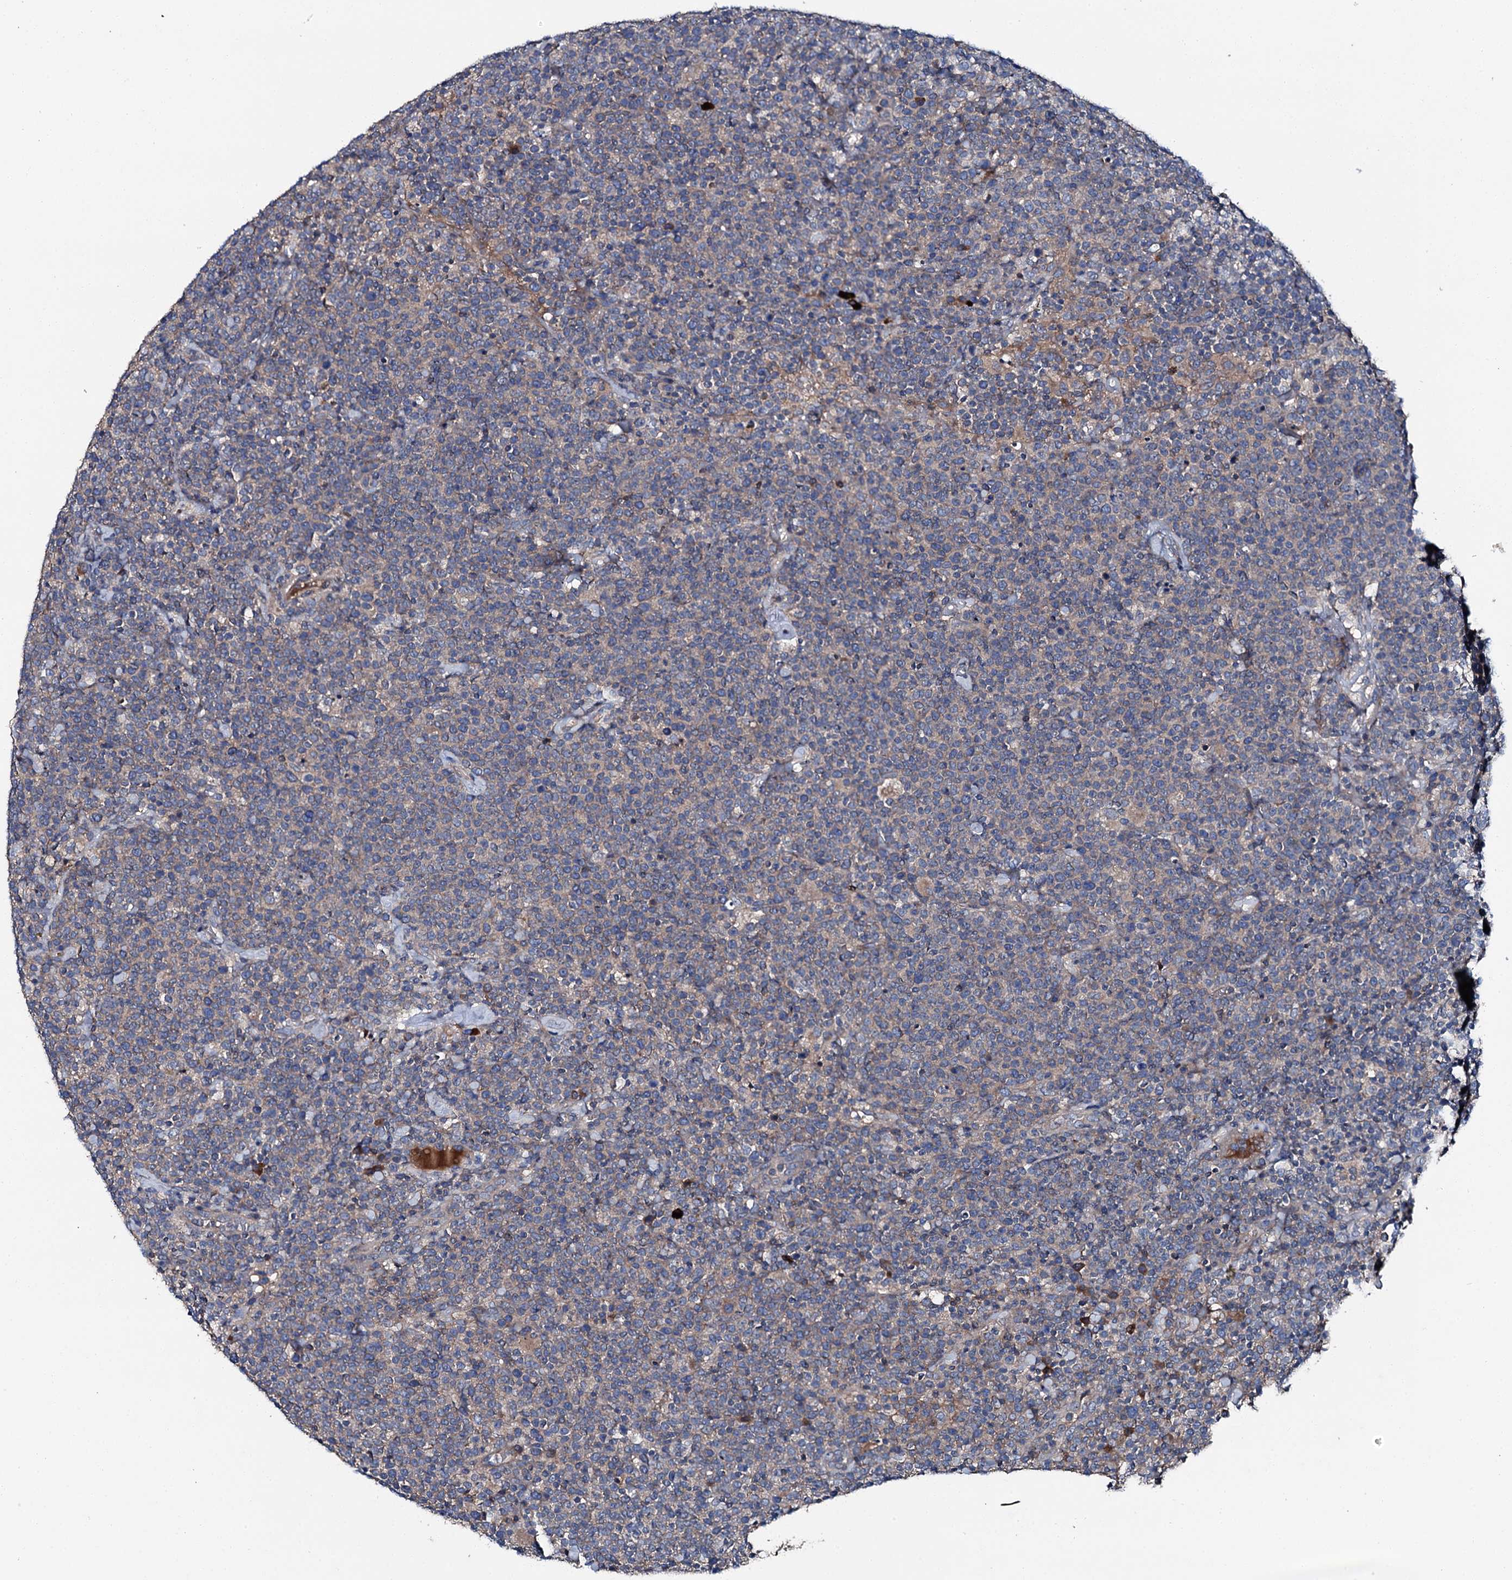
{"staining": {"intensity": "weak", "quantity": "25%-75%", "location": "cytoplasmic/membranous"}, "tissue": "lymphoma", "cell_type": "Tumor cells", "image_type": "cancer", "snomed": [{"axis": "morphology", "description": "Malignant lymphoma, non-Hodgkin's type, High grade"}, {"axis": "topography", "description": "Lymph node"}], "caption": "An immunohistochemistry image of tumor tissue is shown. Protein staining in brown labels weak cytoplasmic/membranous positivity in high-grade malignant lymphoma, non-Hodgkin's type within tumor cells.", "gene": "SLC22A25", "patient": {"sex": "male", "age": 61}}